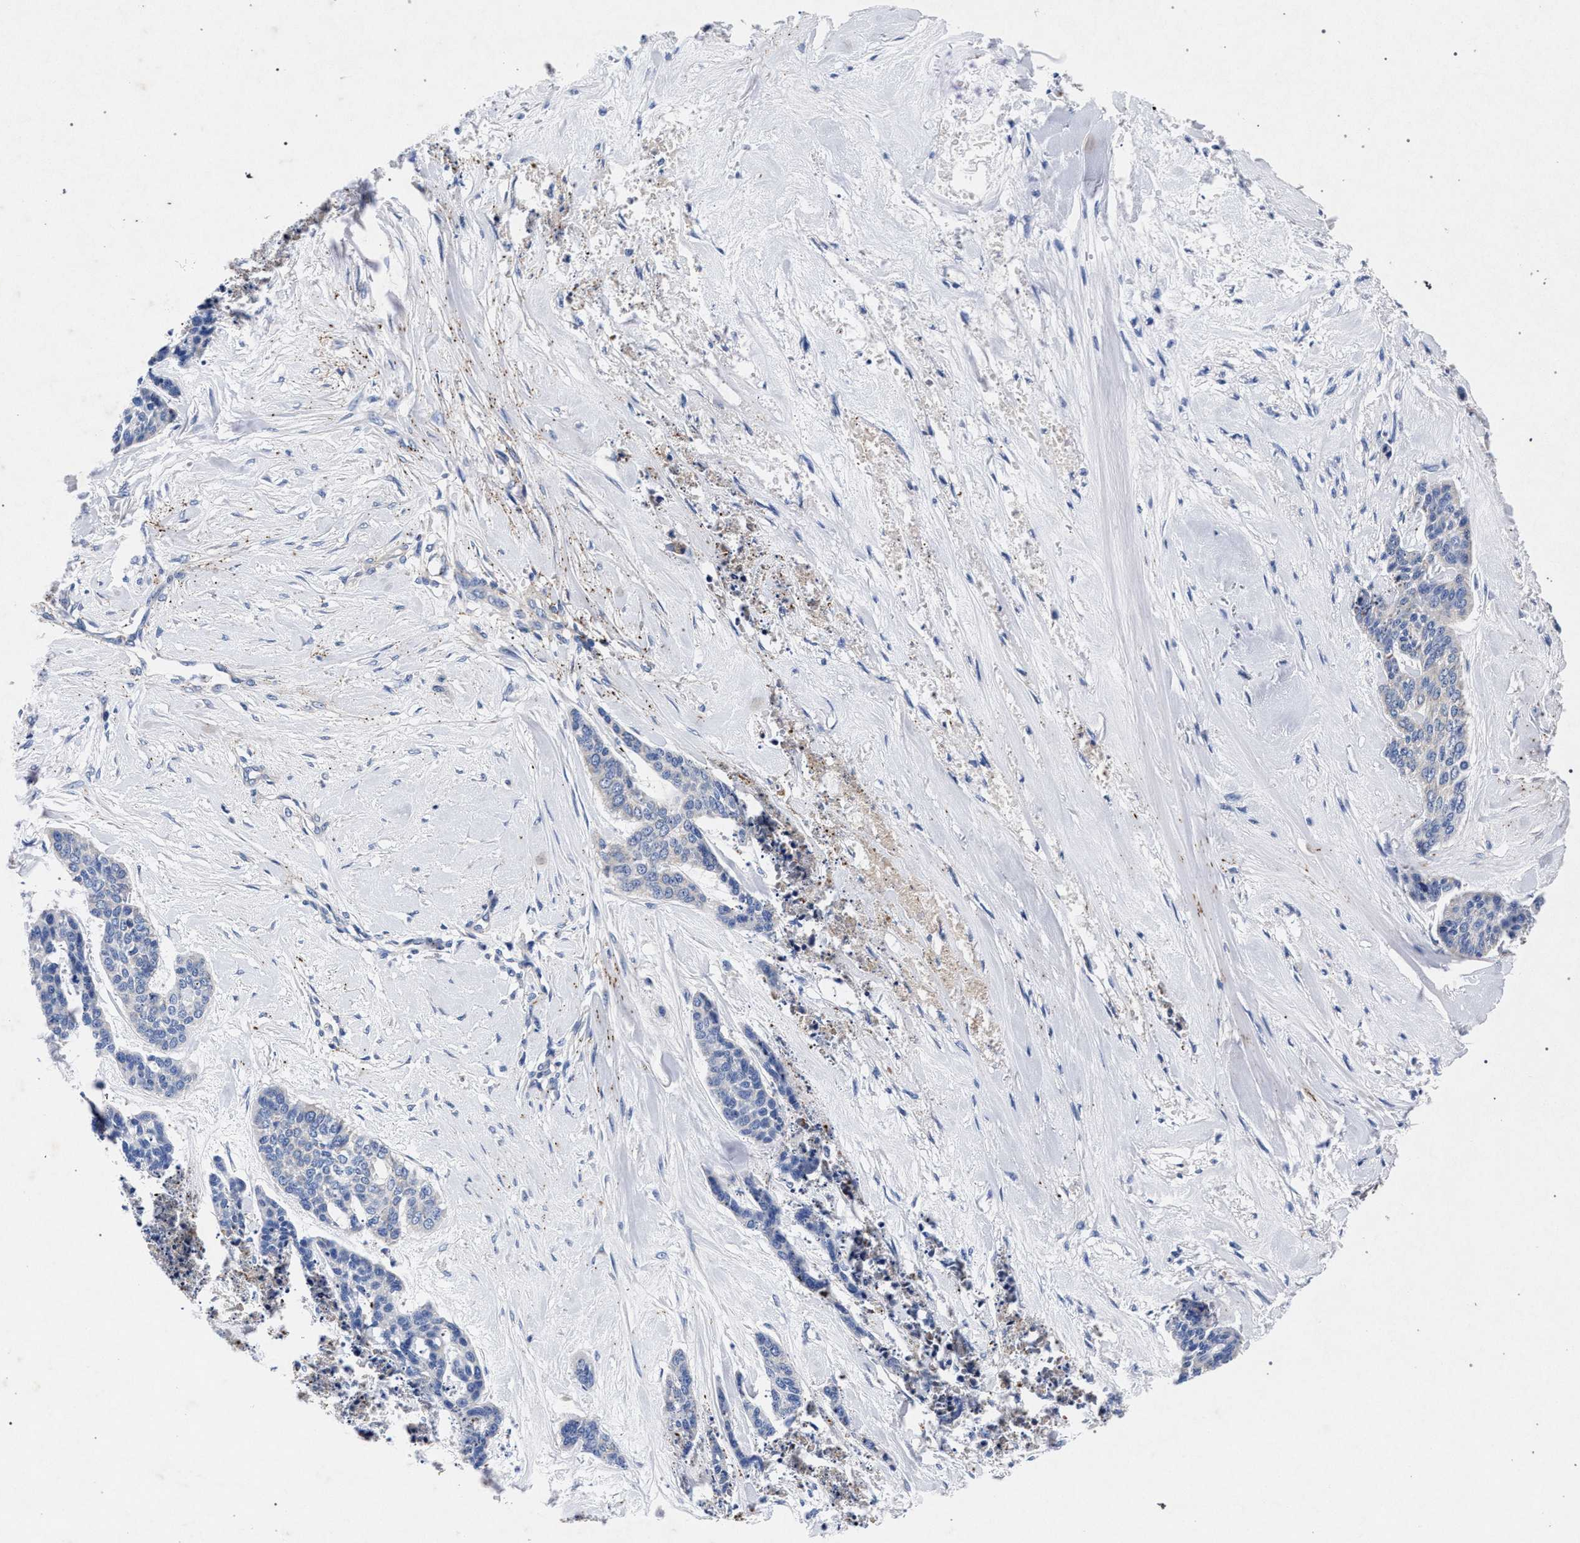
{"staining": {"intensity": "negative", "quantity": "none", "location": "none"}, "tissue": "skin cancer", "cell_type": "Tumor cells", "image_type": "cancer", "snomed": [{"axis": "morphology", "description": "Basal cell carcinoma"}, {"axis": "topography", "description": "Skin"}], "caption": "Protein analysis of skin basal cell carcinoma reveals no significant positivity in tumor cells. (Brightfield microscopy of DAB (3,3'-diaminobenzidine) immunohistochemistry (IHC) at high magnification).", "gene": "HSD17B14", "patient": {"sex": "female", "age": 64}}